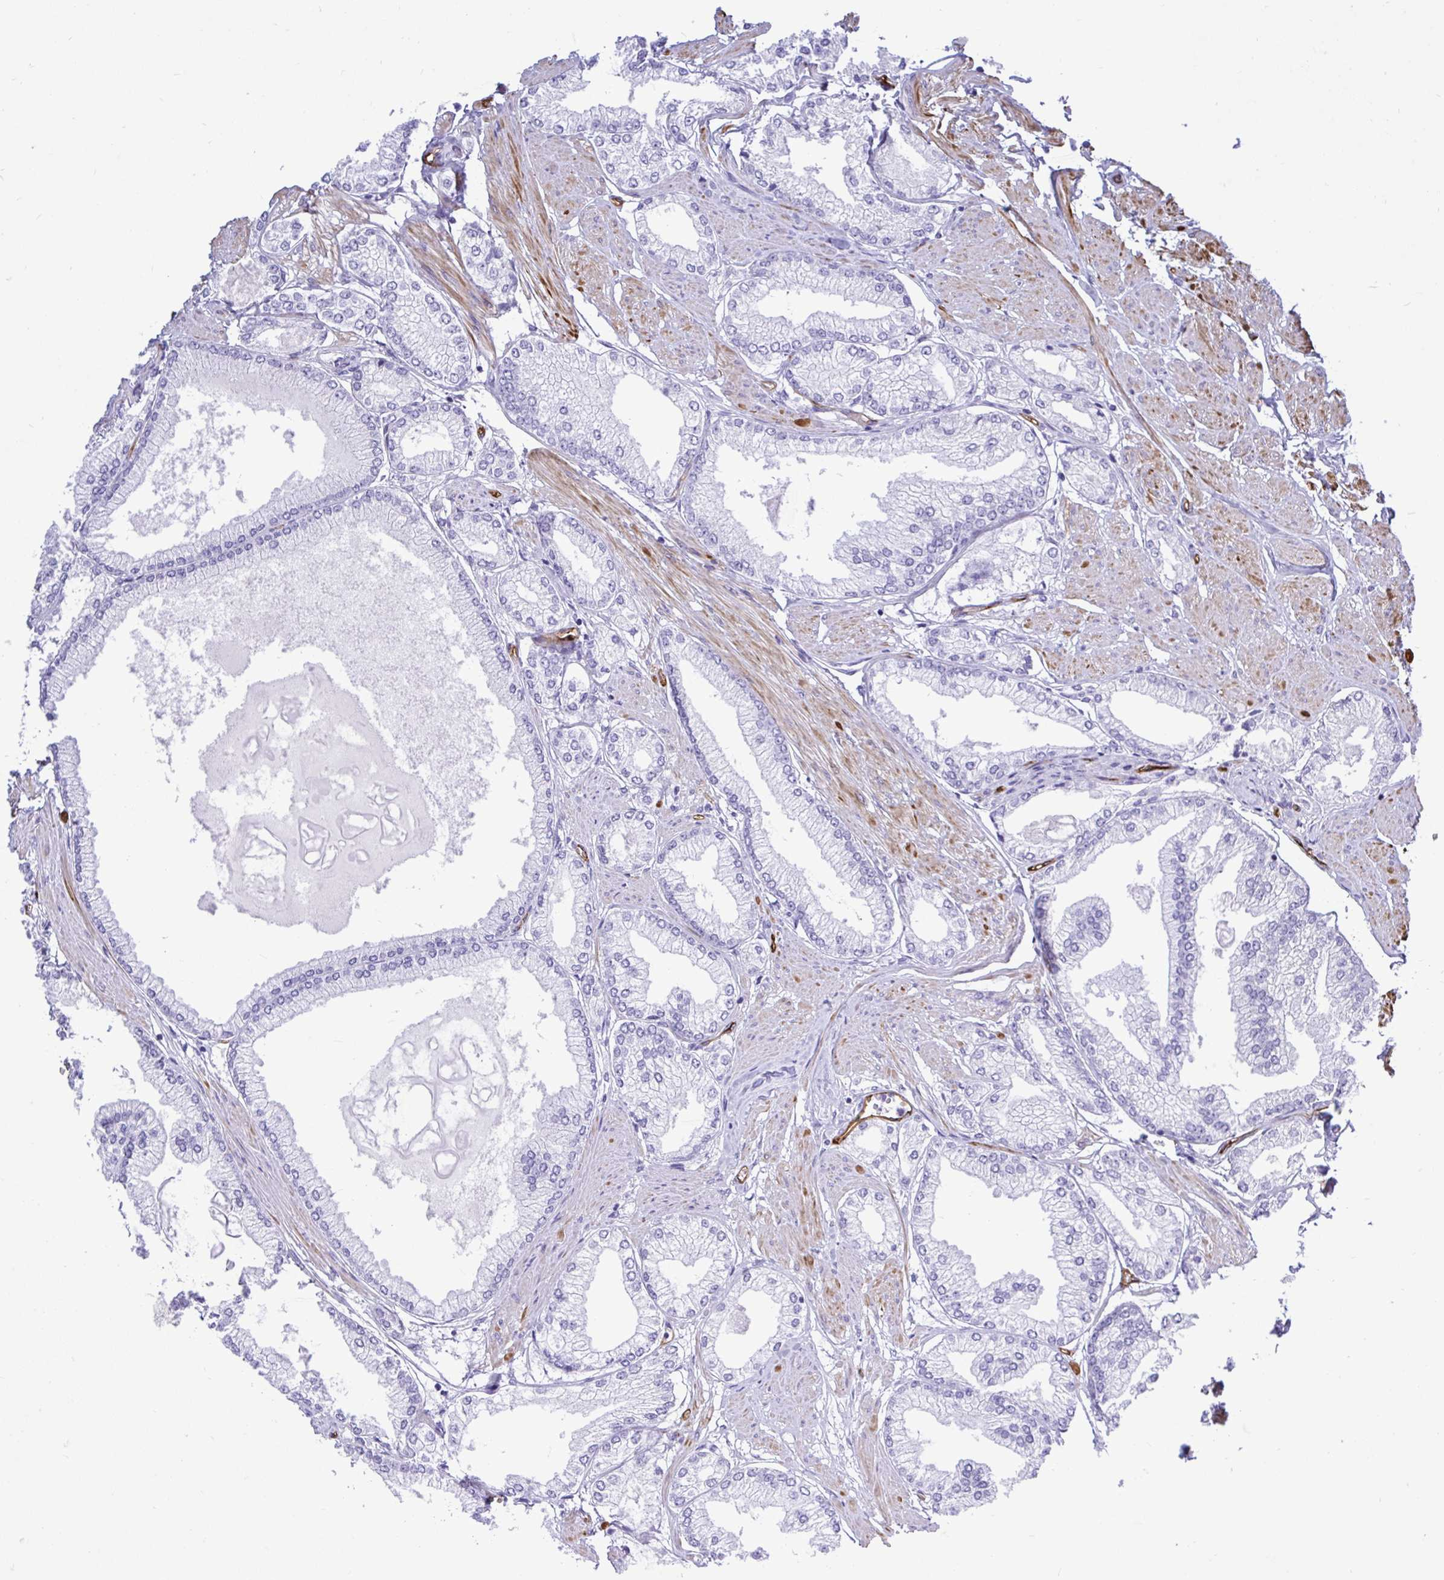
{"staining": {"intensity": "negative", "quantity": "none", "location": "none"}, "tissue": "prostate cancer", "cell_type": "Tumor cells", "image_type": "cancer", "snomed": [{"axis": "morphology", "description": "Adenocarcinoma, High grade"}, {"axis": "topography", "description": "Prostate"}], "caption": "High magnification brightfield microscopy of high-grade adenocarcinoma (prostate) stained with DAB (3,3'-diaminobenzidine) (brown) and counterstained with hematoxylin (blue): tumor cells show no significant expression.", "gene": "ABCG2", "patient": {"sex": "male", "age": 68}}